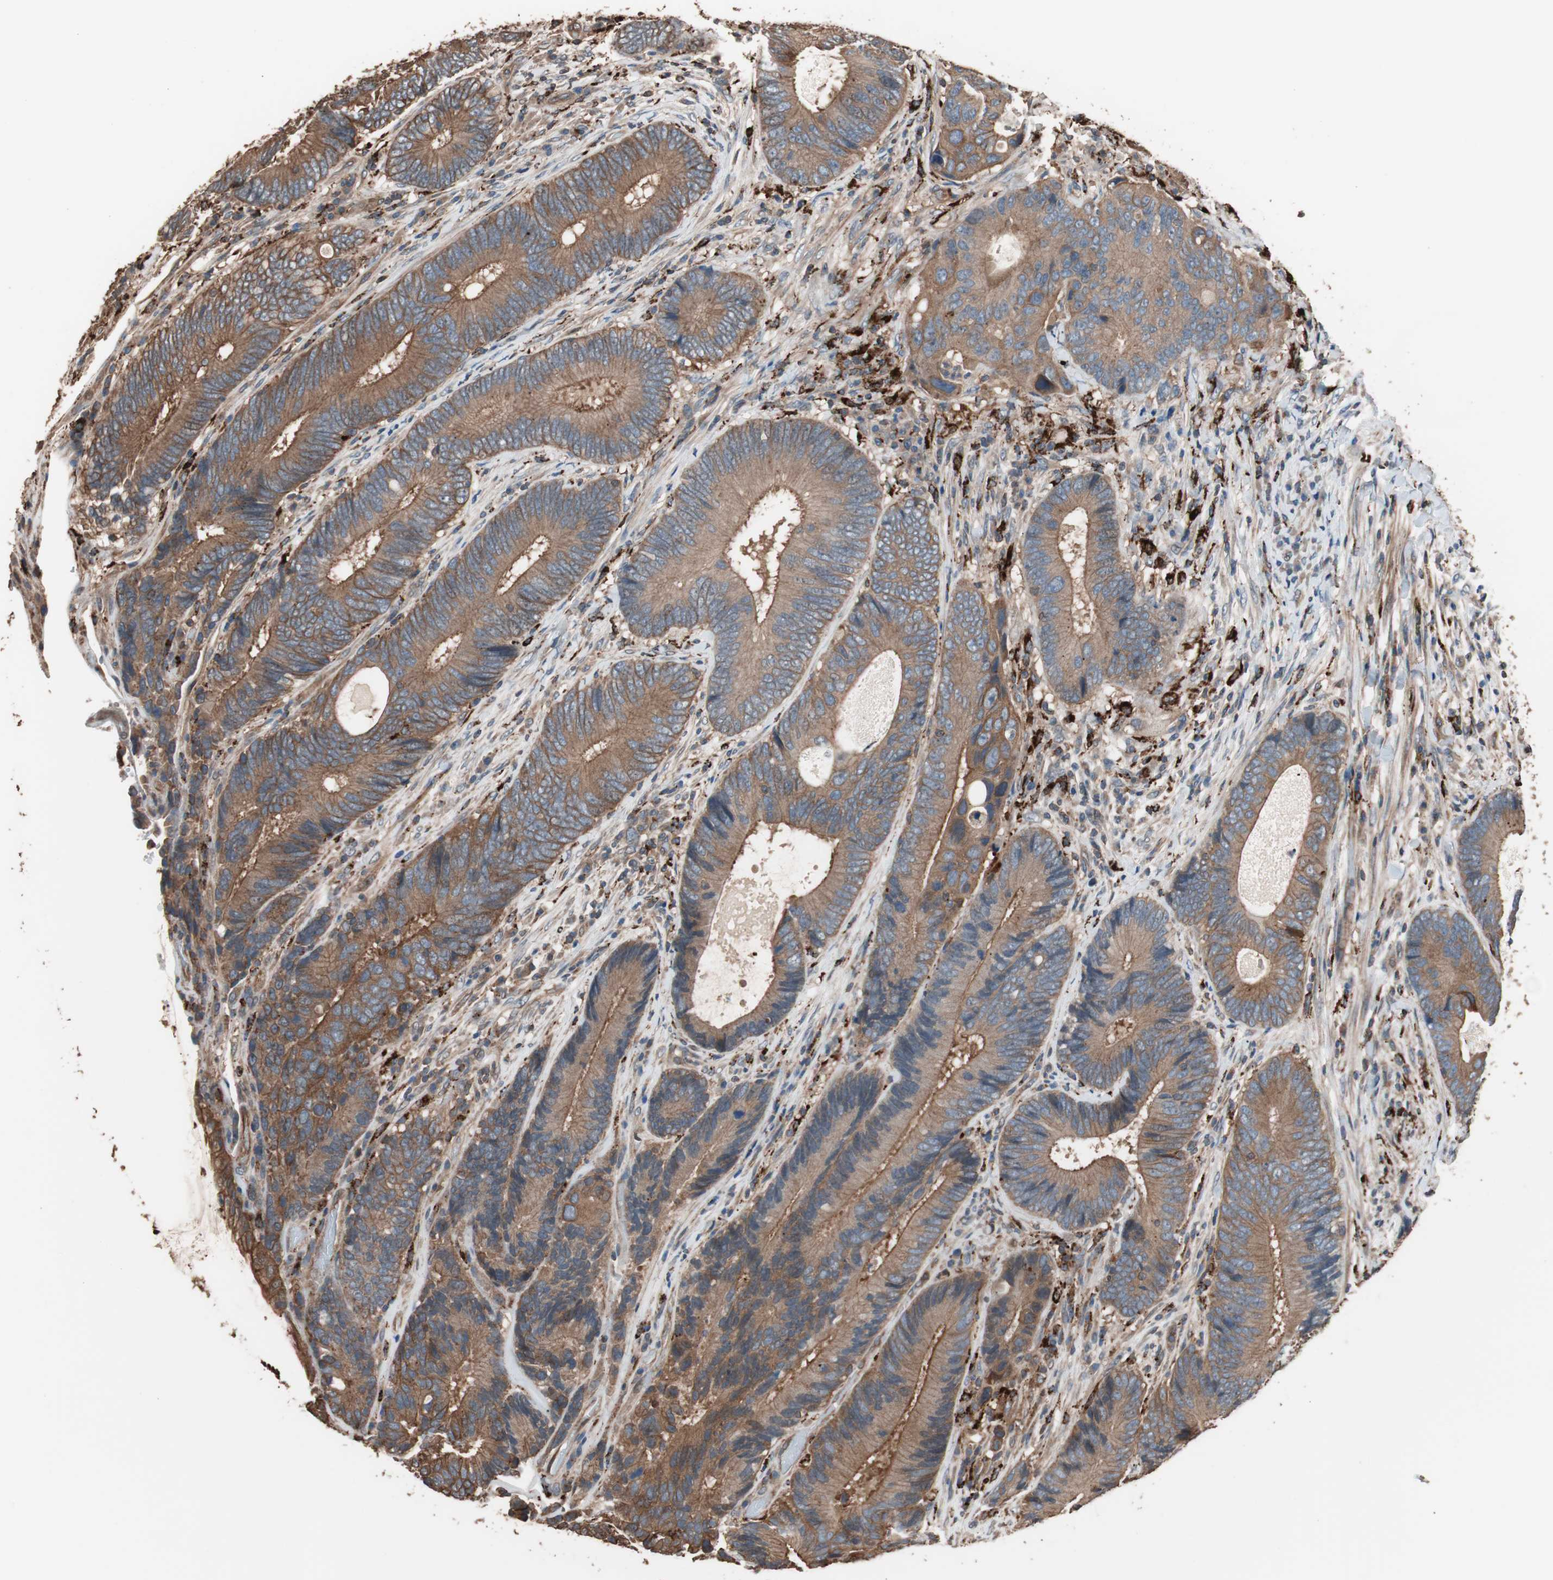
{"staining": {"intensity": "moderate", "quantity": ">75%", "location": "cytoplasmic/membranous"}, "tissue": "colorectal cancer", "cell_type": "Tumor cells", "image_type": "cancer", "snomed": [{"axis": "morphology", "description": "Adenocarcinoma, NOS"}, {"axis": "topography", "description": "Colon"}], "caption": "Immunohistochemical staining of human adenocarcinoma (colorectal) shows moderate cytoplasmic/membranous protein staining in about >75% of tumor cells. Using DAB (brown) and hematoxylin (blue) stains, captured at high magnification using brightfield microscopy.", "gene": "CCT3", "patient": {"sex": "female", "age": 78}}